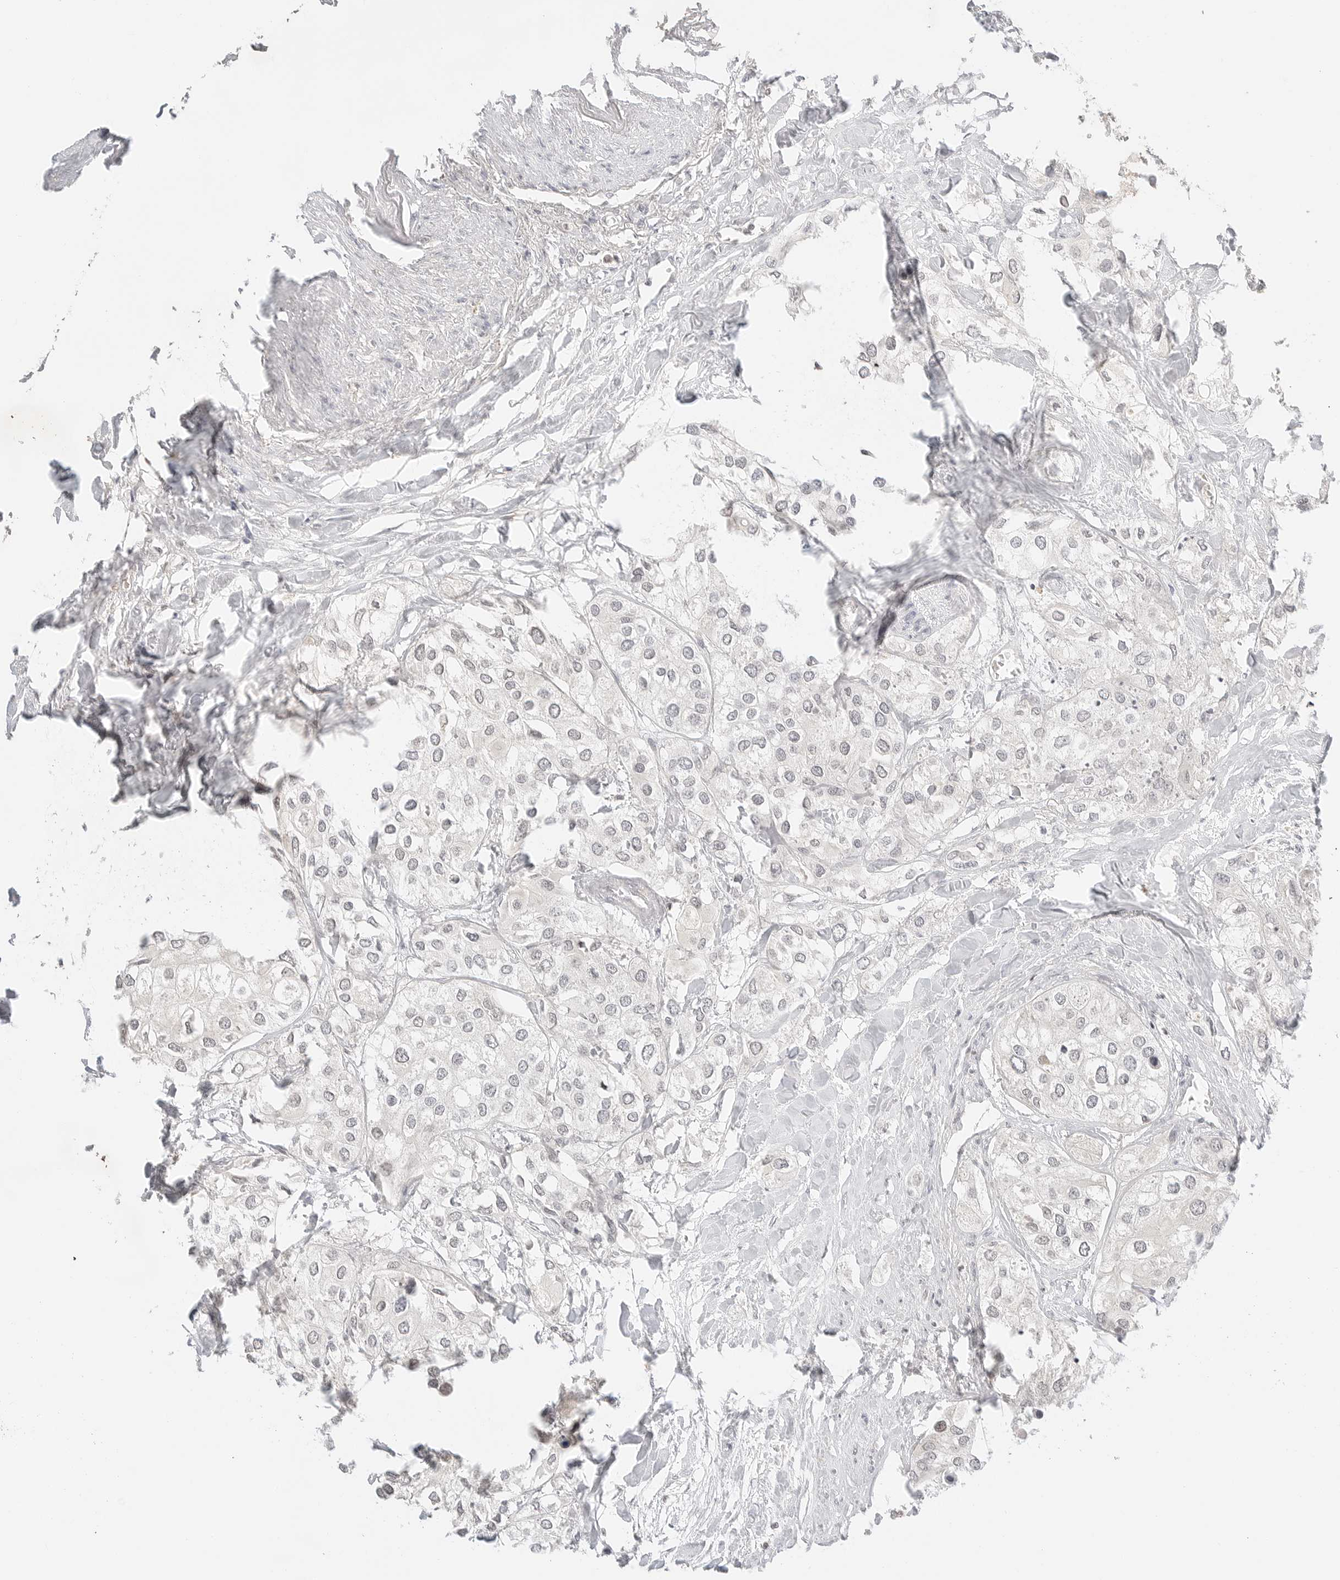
{"staining": {"intensity": "negative", "quantity": "none", "location": "none"}, "tissue": "urothelial cancer", "cell_type": "Tumor cells", "image_type": "cancer", "snomed": [{"axis": "morphology", "description": "Urothelial carcinoma, High grade"}, {"axis": "topography", "description": "Urinary bladder"}], "caption": "Immunohistochemistry of human urothelial carcinoma (high-grade) demonstrates no staining in tumor cells.", "gene": "RPS6KL1", "patient": {"sex": "male", "age": 64}}